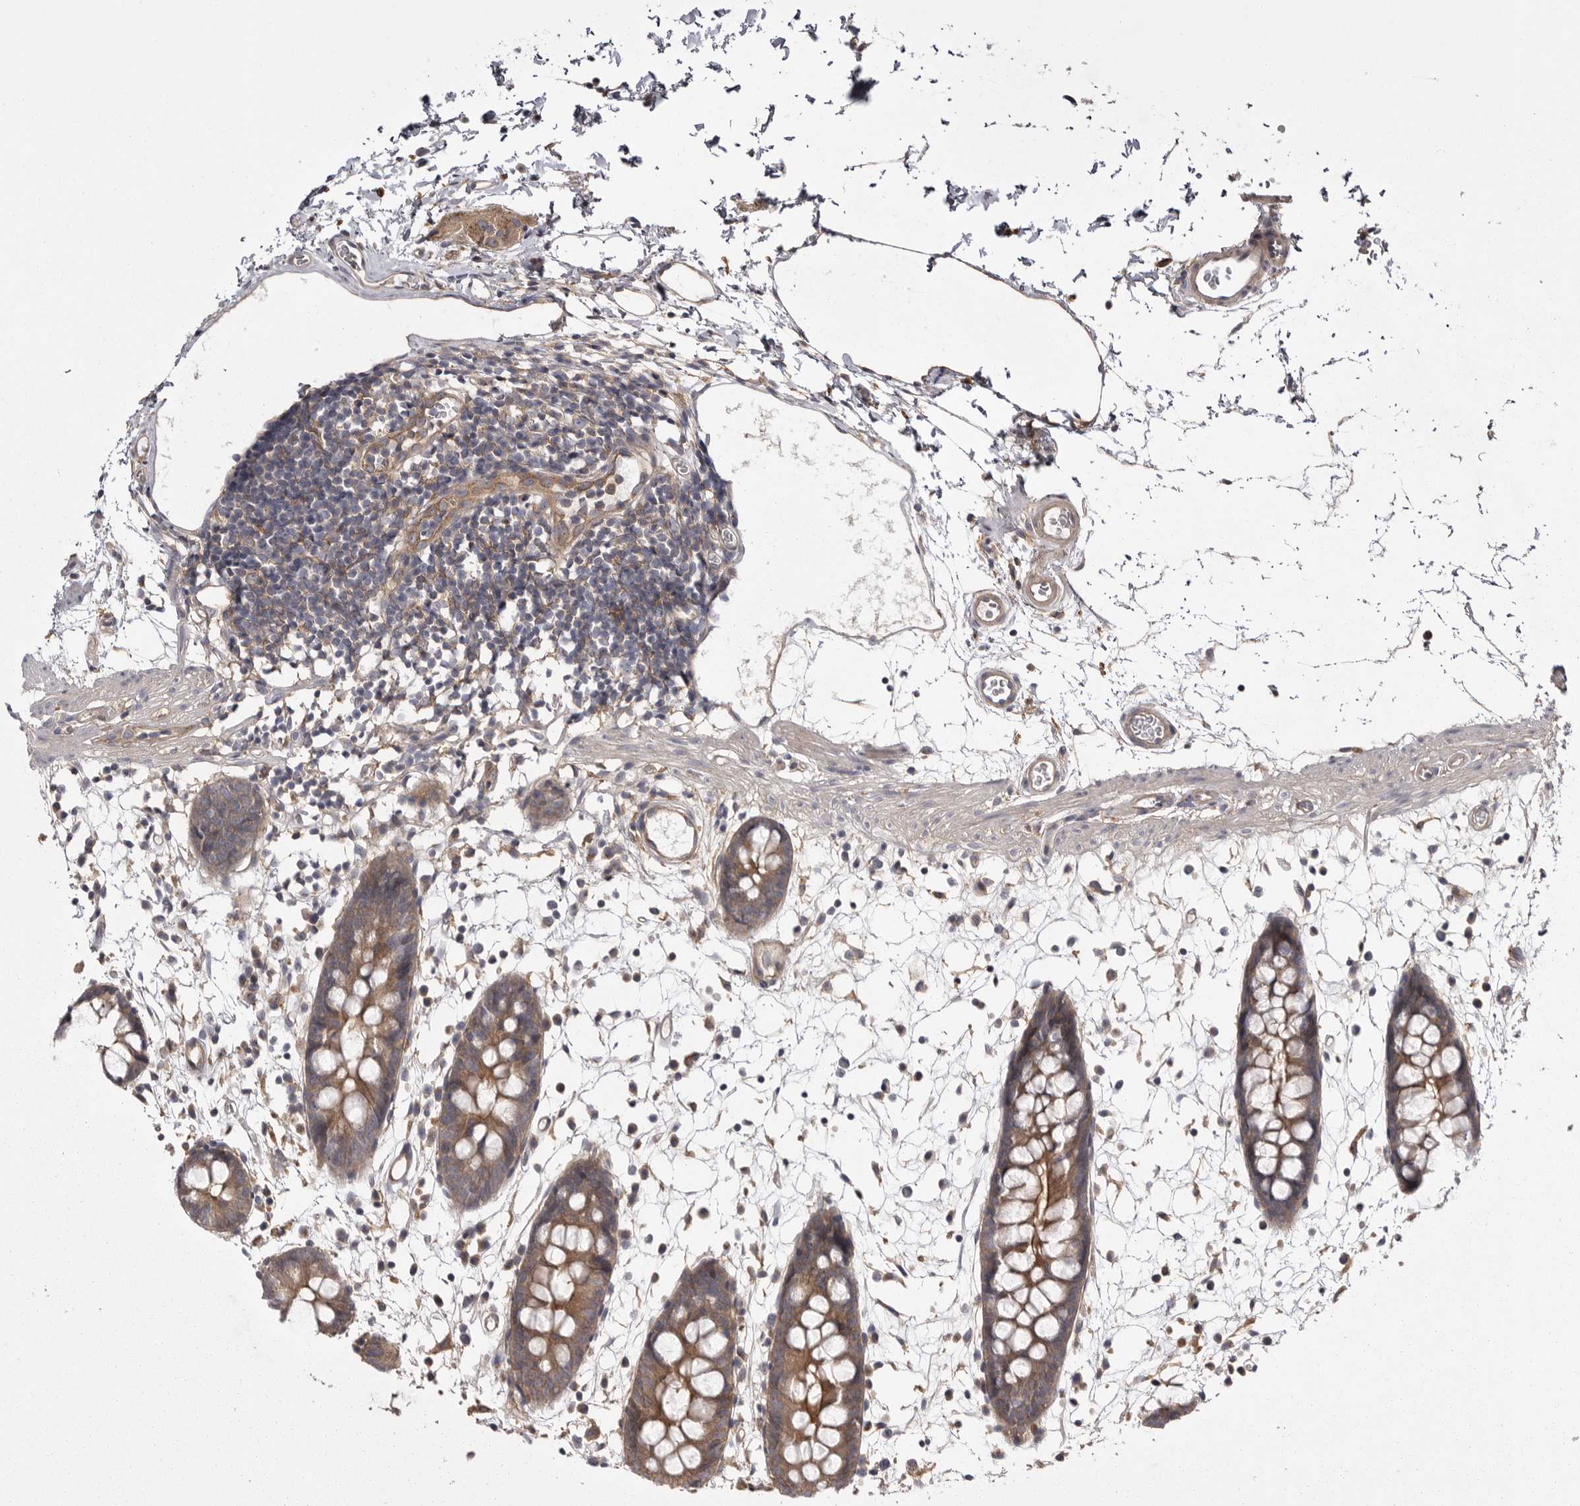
{"staining": {"intensity": "moderate", "quantity": ">75%", "location": "cytoplasmic/membranous"}, "tissue": "colon", "cell_type": "Endothelial cells", "image_type": "normal", "snomed": [{"axis": "morphology", "description": "Normal tissue, NOS"}, {"axis": "topography", "description": "Colon"}], "caption": "The image shows staining of normal colon, revealing moderate cytoplasmic/membranous protein staining (brown color) within endothelial cells. The protein of interest is shown in brown color, while the nuclei are stained blue.", "gene": "OSBPL9", "patient": {"sex": "male", "age": 56}}